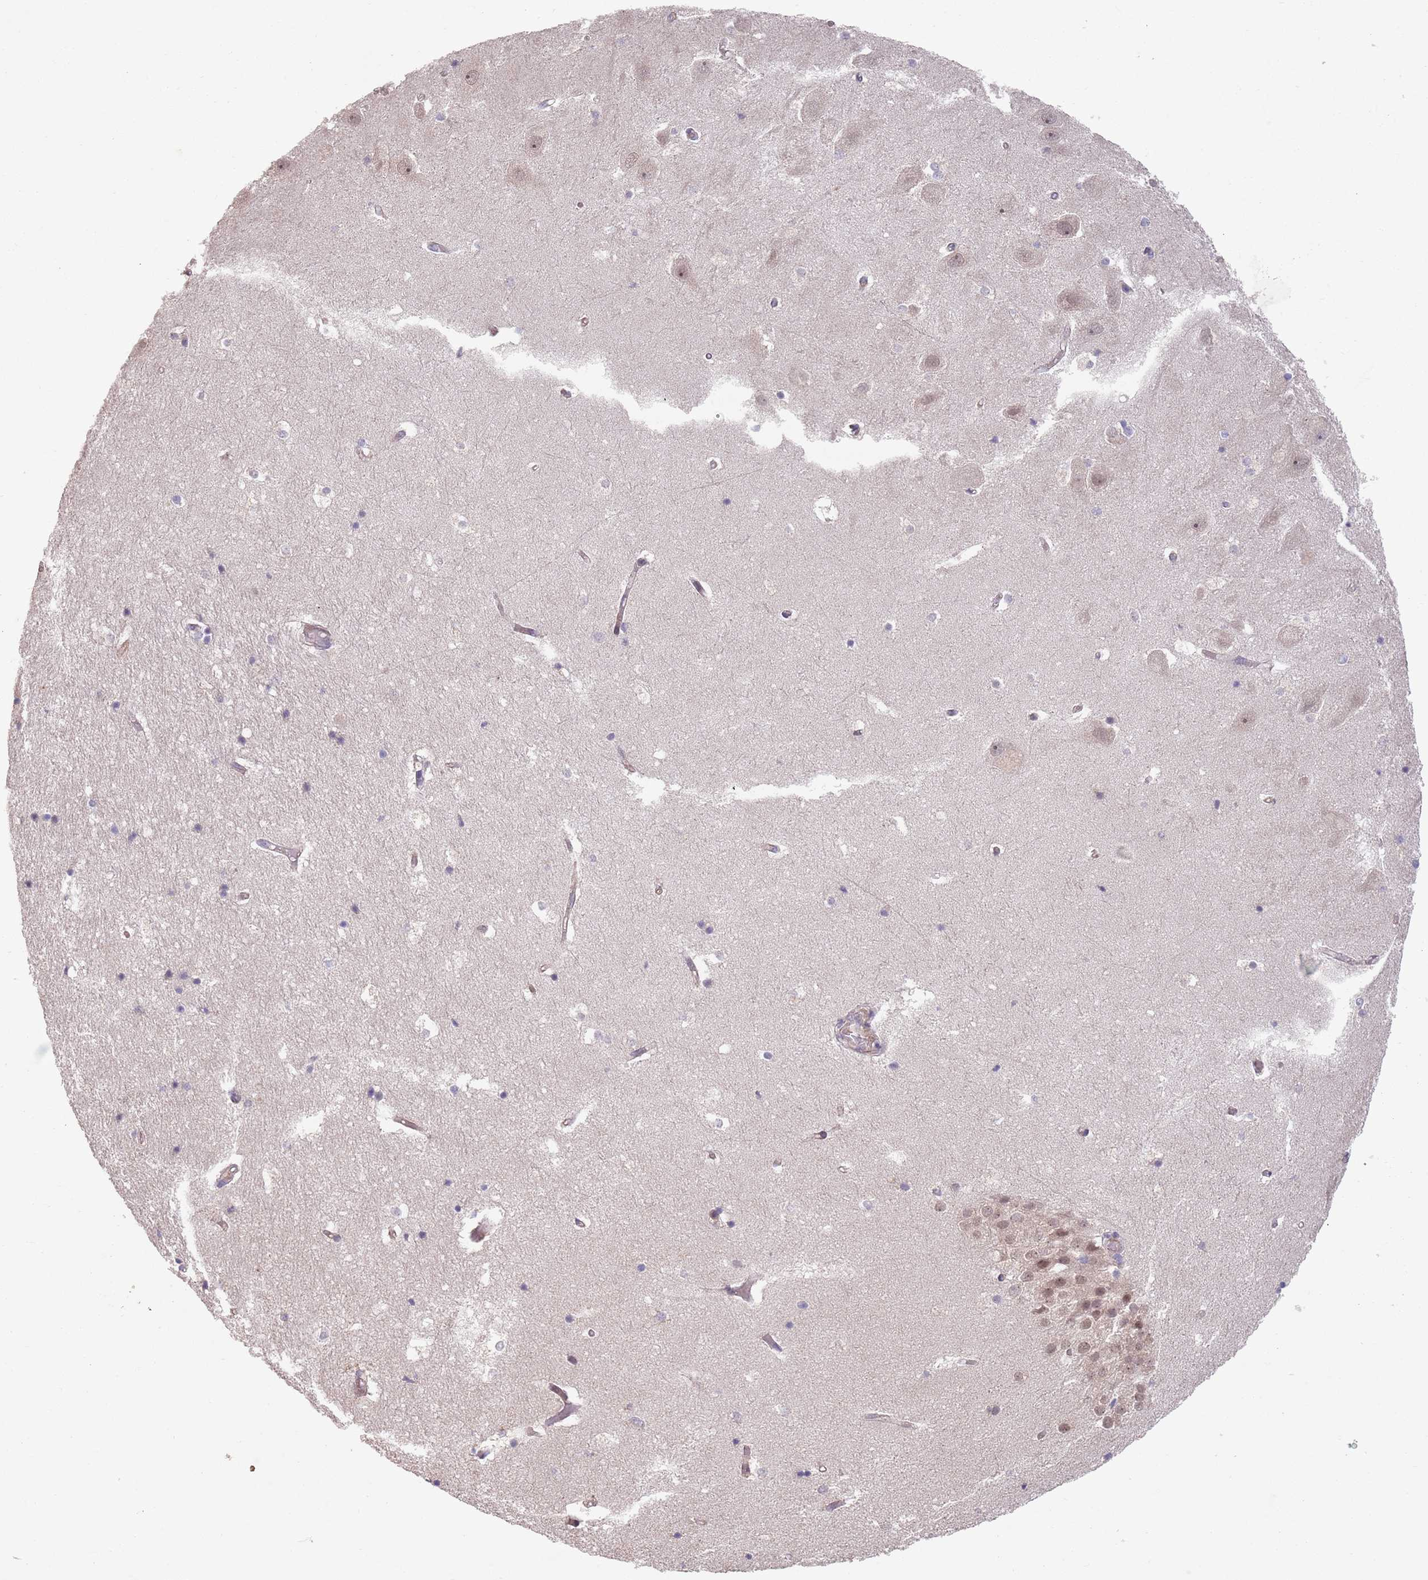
{"staining": {"intensity": "negative", "quantity": "none", "location": "none"}, "tissue": "hippocampus", "cell_type": "Glial cells", "image_type": "normal", "snomed": [{"axis": "morphology", "description": "Normal tissue, NOS"}, {"axis": "topography", "description": "Hippocampus"}], "caption": "Immunohistochemistry of unremarkable hippocampus shows no staining in glial cells. (DAB immunohistochemistry (IHC) visualized using brightfield microscopy, high magnification).", "gene": "CHD9", "patient": {"sex": "female", "age": 52}}